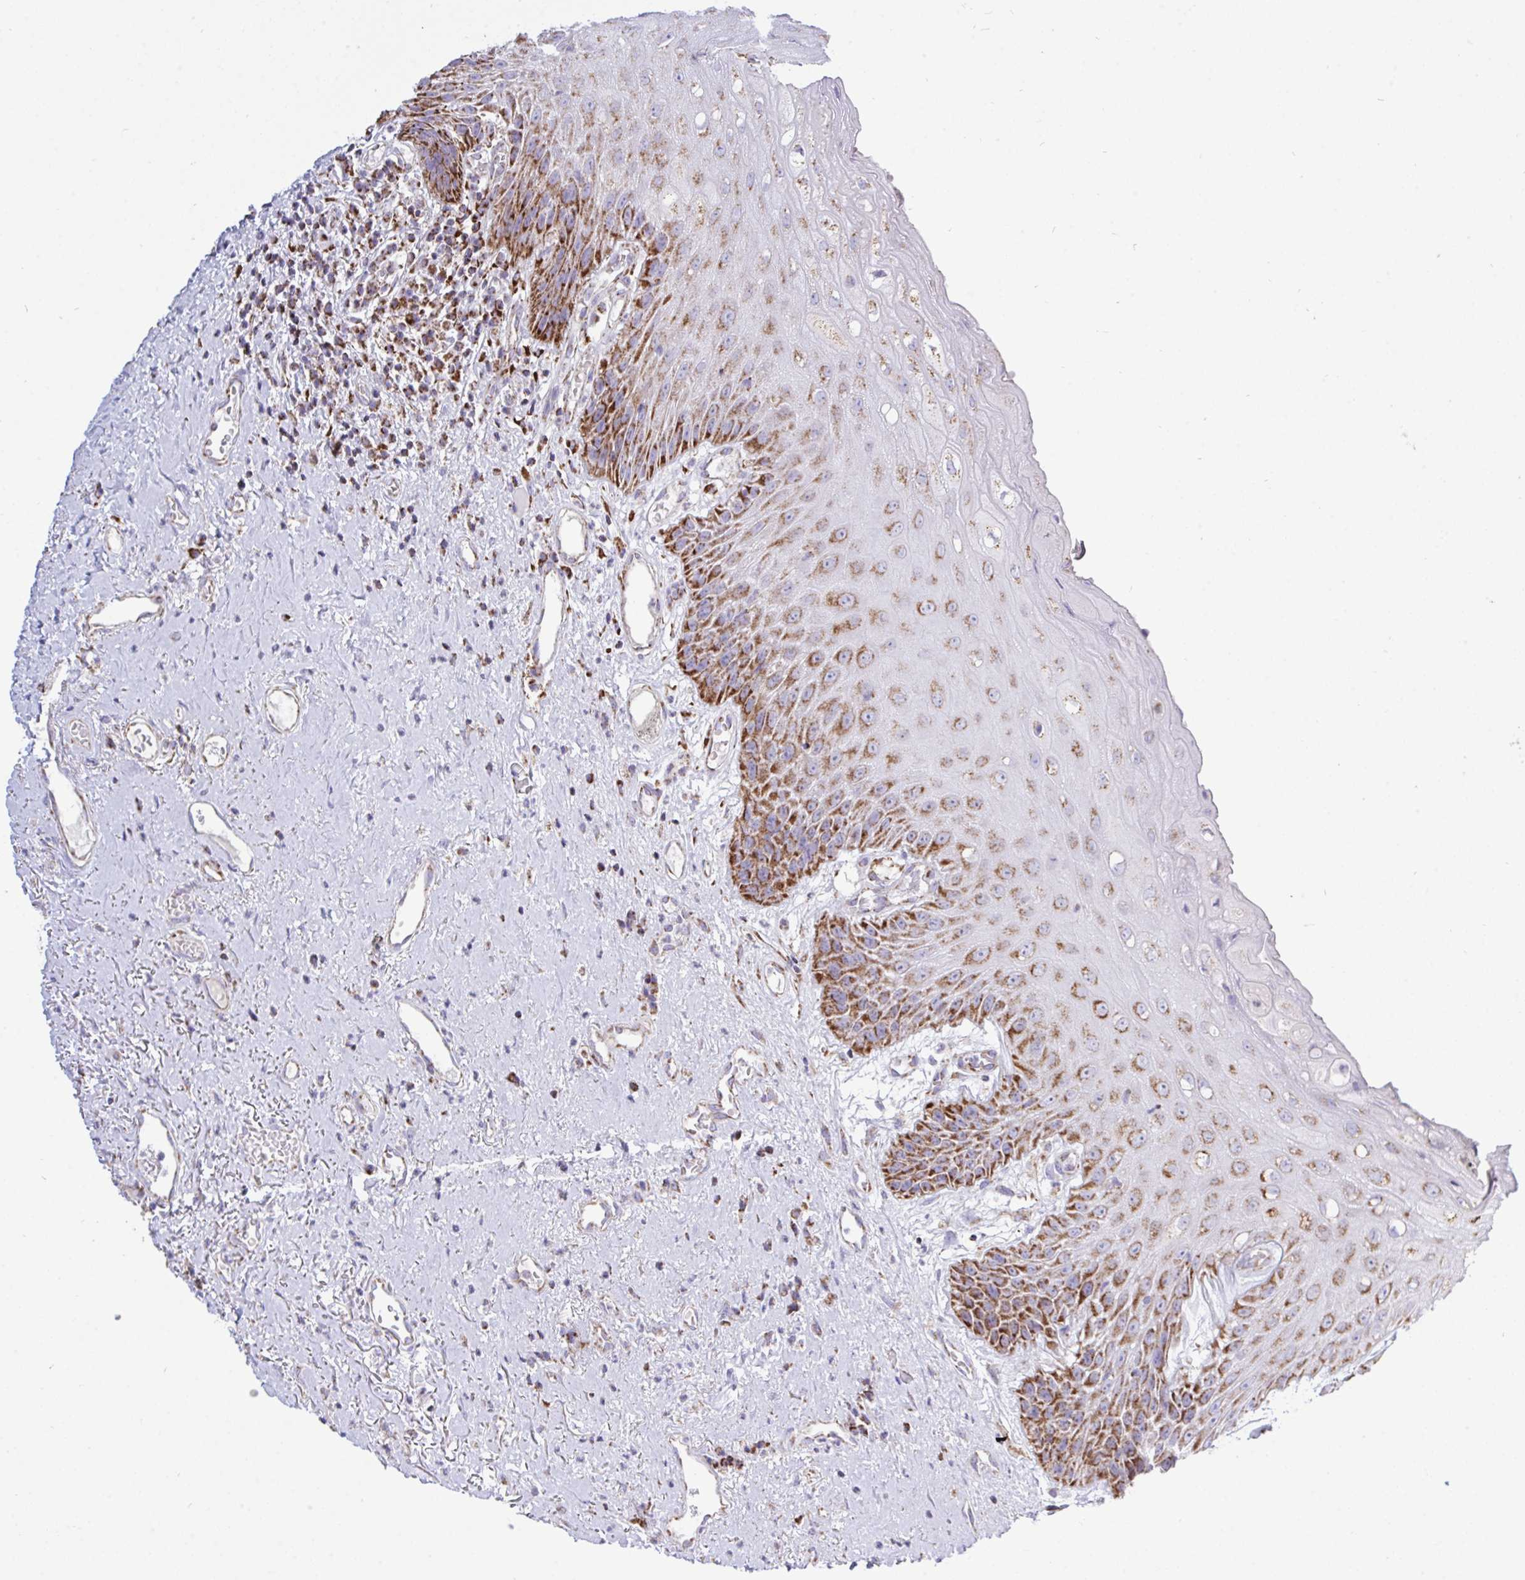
{"staining": {"intensity": "strong", "quantity": "25%-75%", "location": "cytoplasmic/membranous"}, "tissue": "oral mucosa", "cell_type": "Squamous epithelial cells", "image_type": "normal", "snomed": [{"axis": "morphology", "description": "Normal tissue, NOS"}, {"axis": "morphology", "description": "Squamous cell carcinoma, NOS"}, {"axis": "topography", "description": "Oral tissue"}, {"axis": "topography", "description": "Peripheral nerve tissue"}, {"axis": "topography", "description": "Head-Neck"}], "caption": "The immunohistochemical stain labels strong cytoplasmic/membranous staining in squamous epithelial cells of unremarkable oral mucosa.", "gene": "HSPE1", "patient": {"sex": "female", "age": 59}}